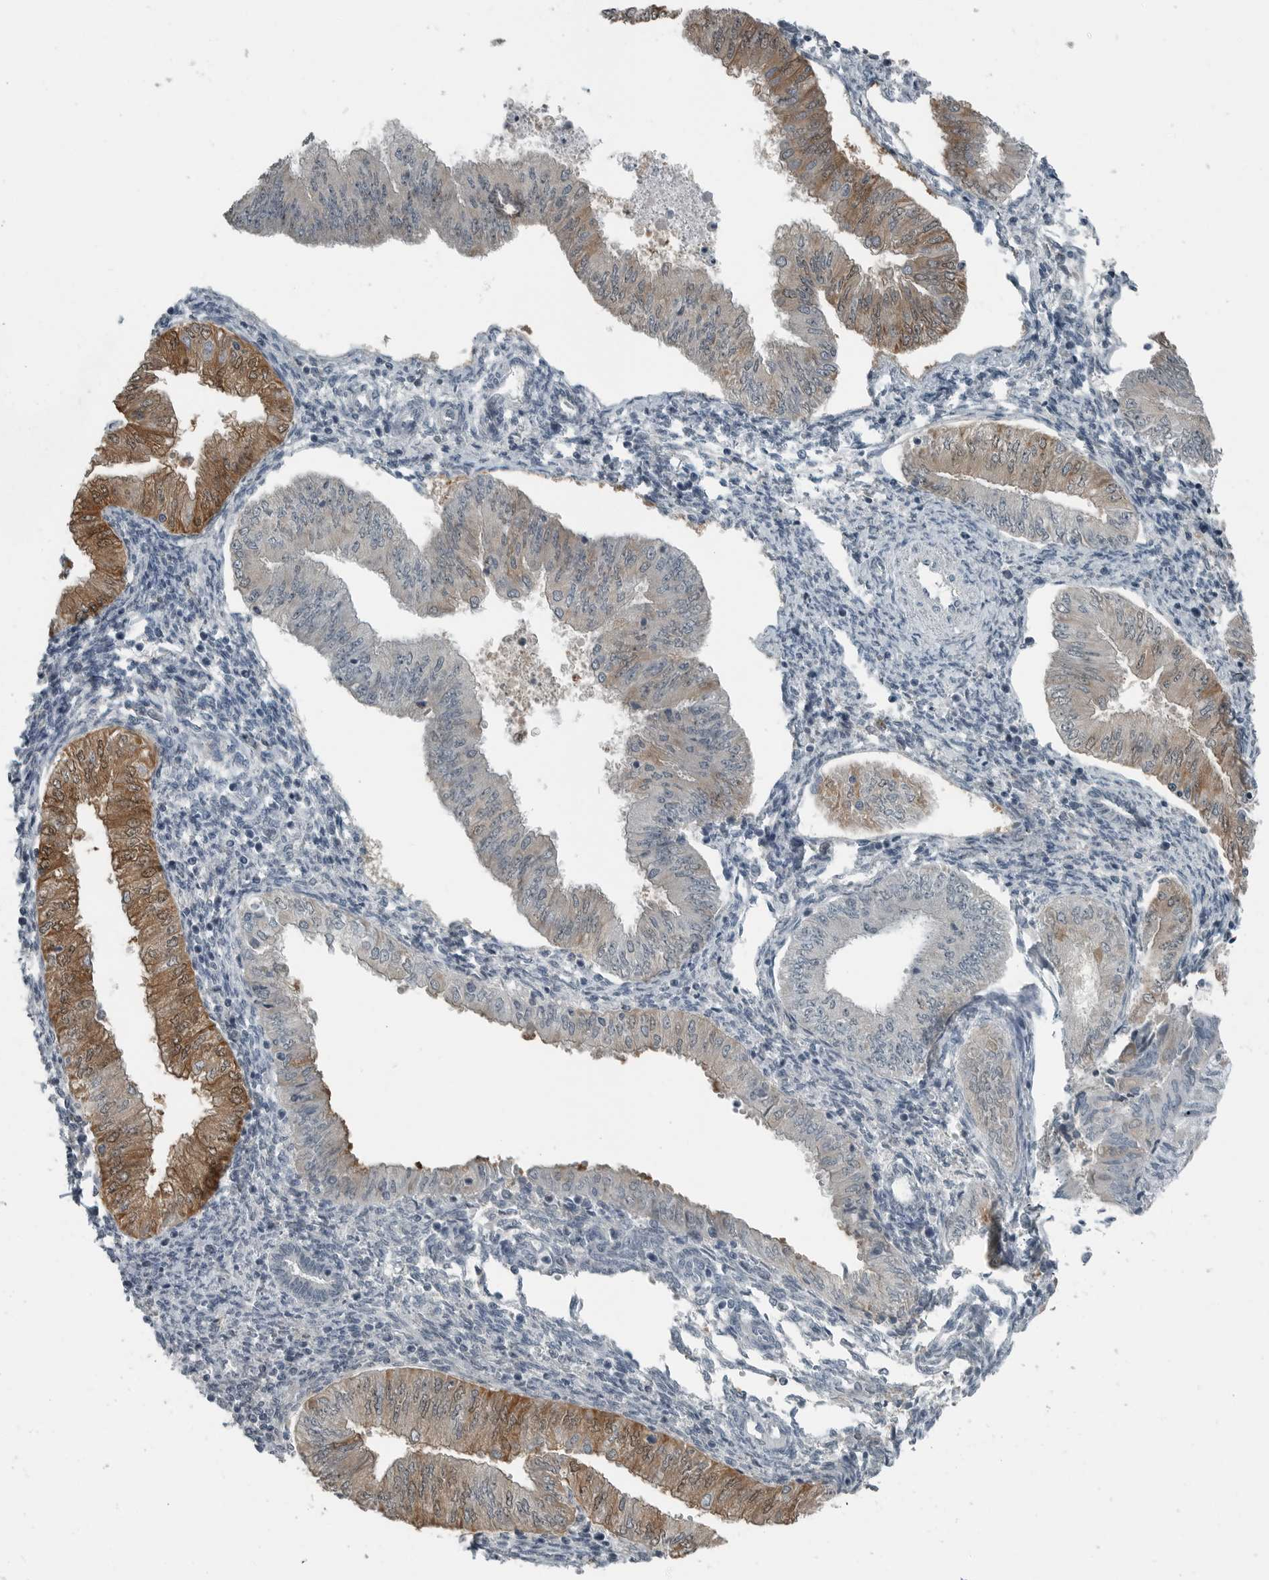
{"staining": {"intensity": "moderate", "quantity": "25%-75%", "location": "cytoplasmic/membranous,nuclear"}, "tissue": "endometrial cancer", "cell_type": "Tumor cells", "image_type": "cancer", "snomed": [{"axis": "morphology", "description": "Normal tissue, NOS"}, {"axis": "morphology", "description": "Adenocarcinoma, NOS"}, {"axis": "topography", "description": "Endometrium"}], "caption": "Protein positivity by IHC reveals moderate cytoplasmic/membranous and nuclear positivity in about 25%-75% of tumor cells in endometrial cancer. The staining was performed using DAB (3,3'-diaminobenzidine), with brown indicating positive protein expression. Nuclei are stained blue with hematoxylin.", "gene": "KYAT1", "patient": {"sex": "female", "age": 53}}